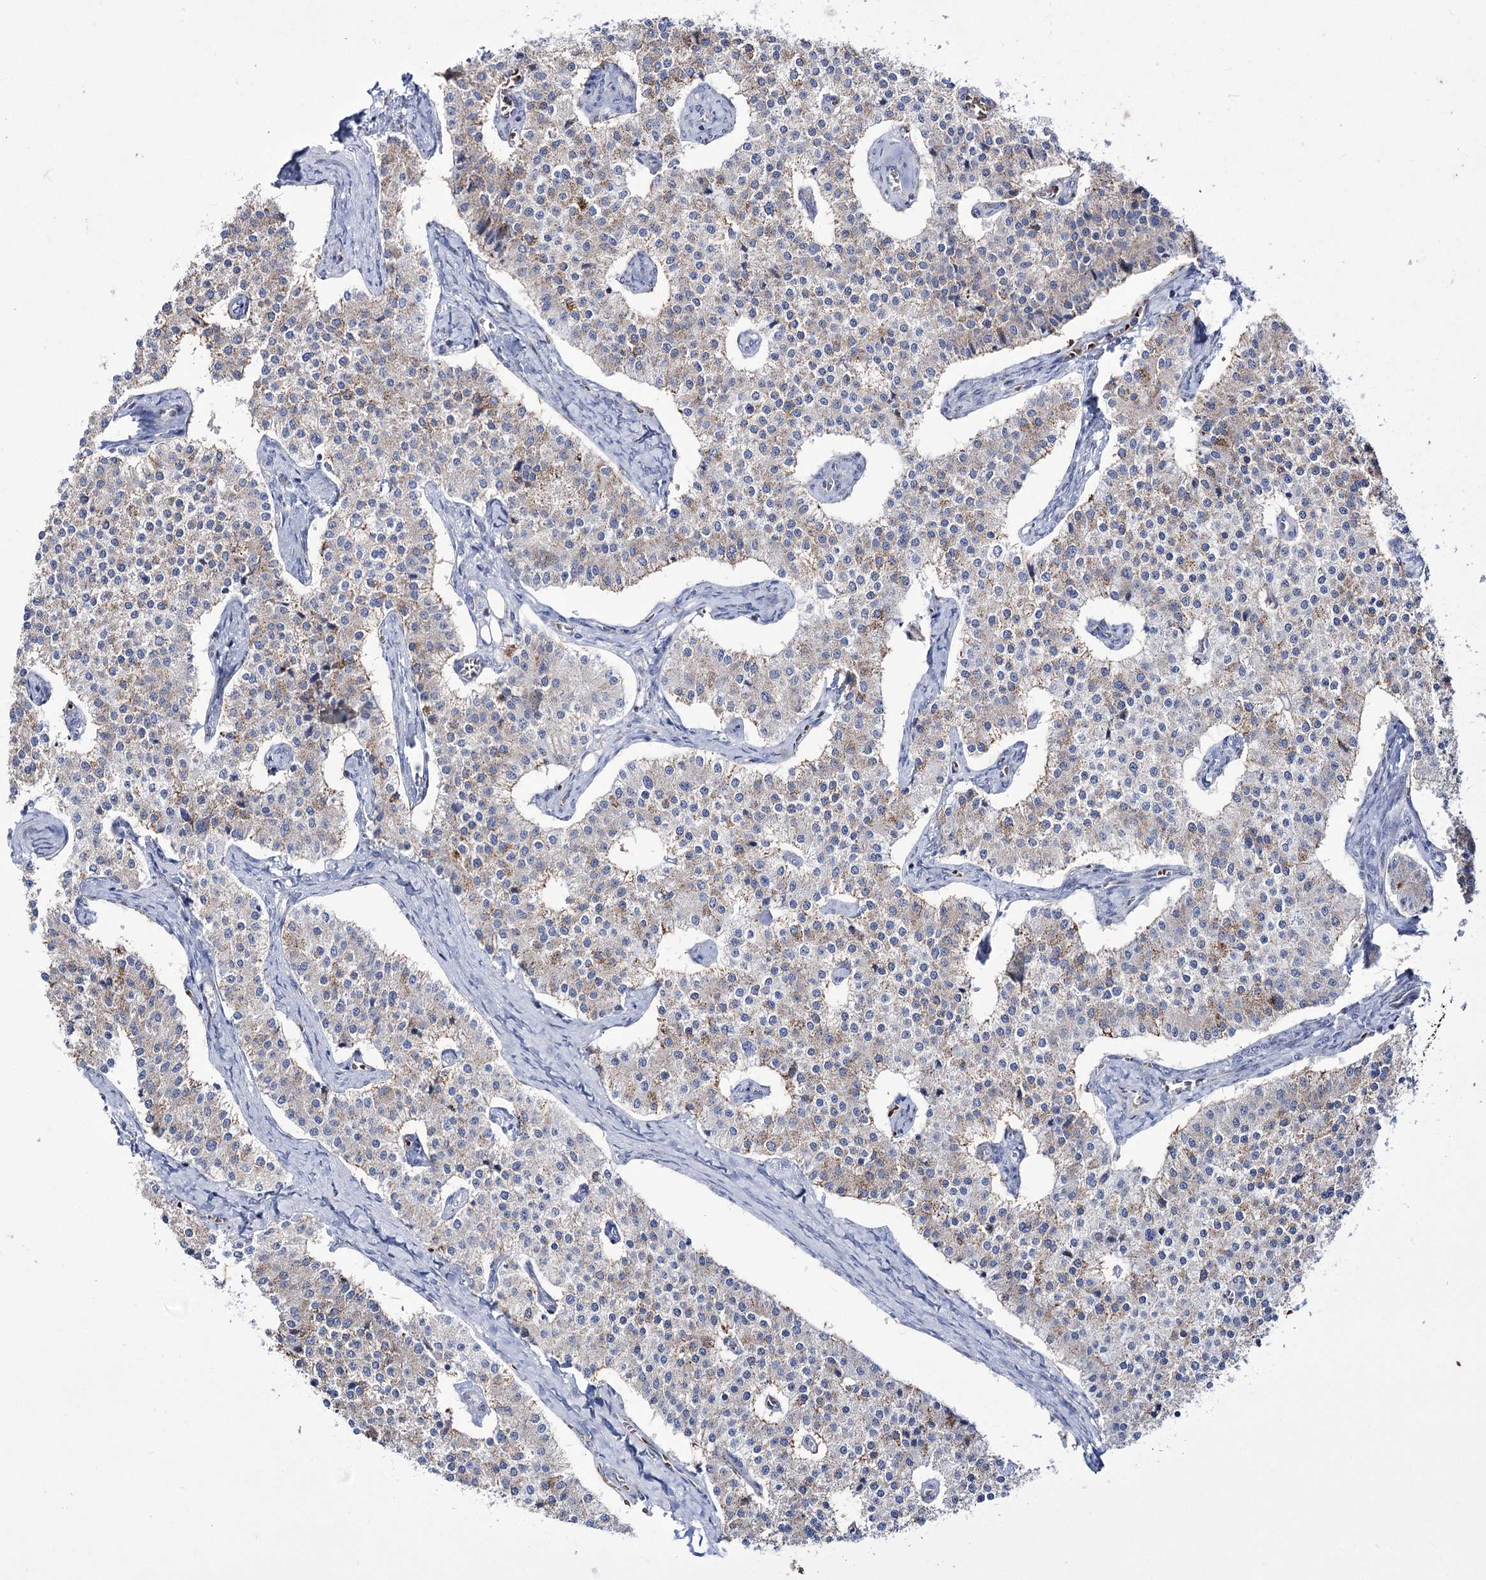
{"staining": {"intensity": "weak", "quantity": "<25%", "location": "cytoplasmic/membranous"}, "tissue": "carcinoid", "cell_type": "Tumor cells", "image_type": "cancer", "snomed": [{"axis": "morphology", "description": "Carcinoid, malignant, NOS"}, {"axis": "topography", "description": "Colon"}], "caption": "Immunohistochemistry photomicrograph of human carcinoid stained for a protein (brown), which shows no staining in tumor cells.", "gene": "OSBPL5", "patient": {"sex": "female", "age": 52}}